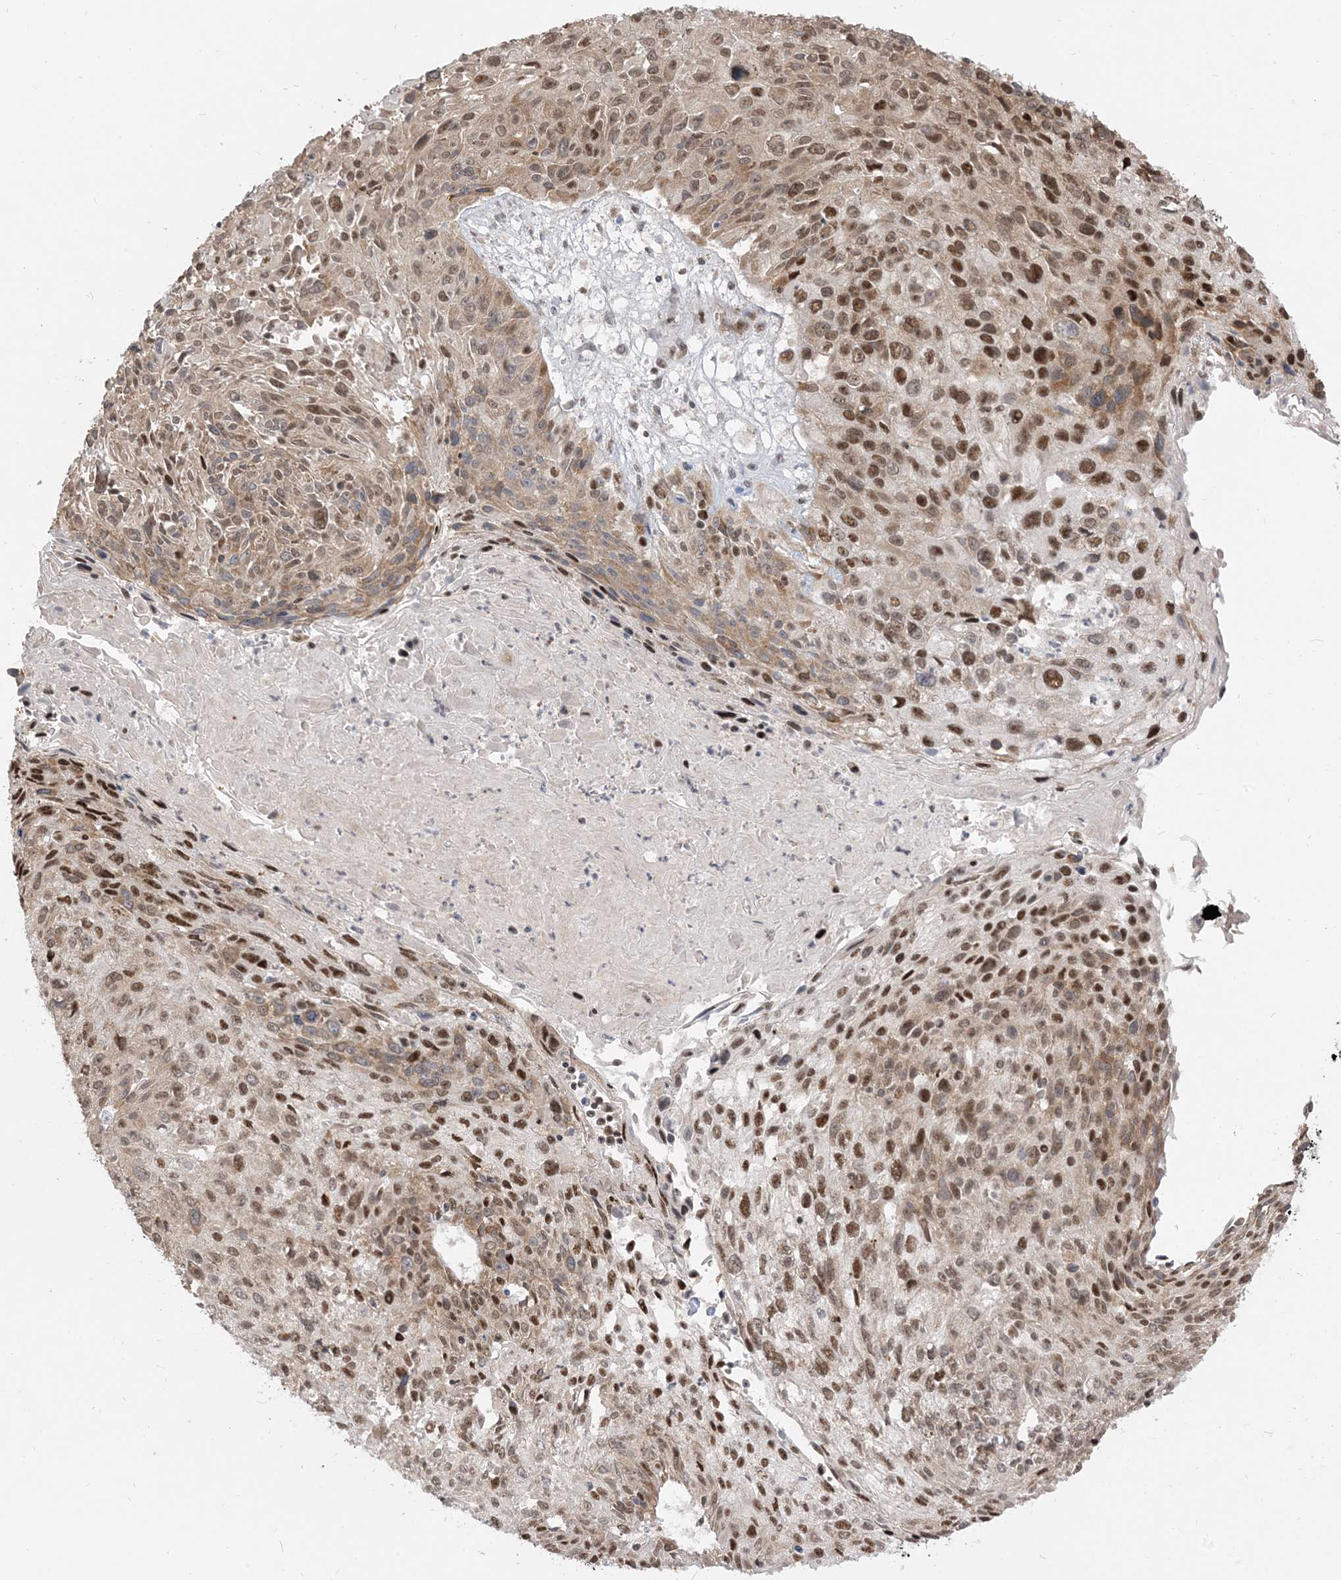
{"staining": {"intensity": "moderate", "quantity": ">75%", "location": "cytoplasmic/membranous,nuclear"}, "tissue": "cervical cancer", "cell_type": "Tumor cells", "image_type": "cancer", "snomed": [{"axis": "morphology", "description": "Squamous cell carcinoma, NOS"}, {"axis": "topography", "description": "Cervix"}], "caption": "IHC of cervical squamous cell carcinoma shows medium levels of moderate cytoplasmic/membranous and nuclear positivity in about >75% of tumor cells. The protein of interest is shown in brown color, while the nuclei are stained blue.", "gene": "ARGLU1", "patient": {"sex": "female", "age": 51}}